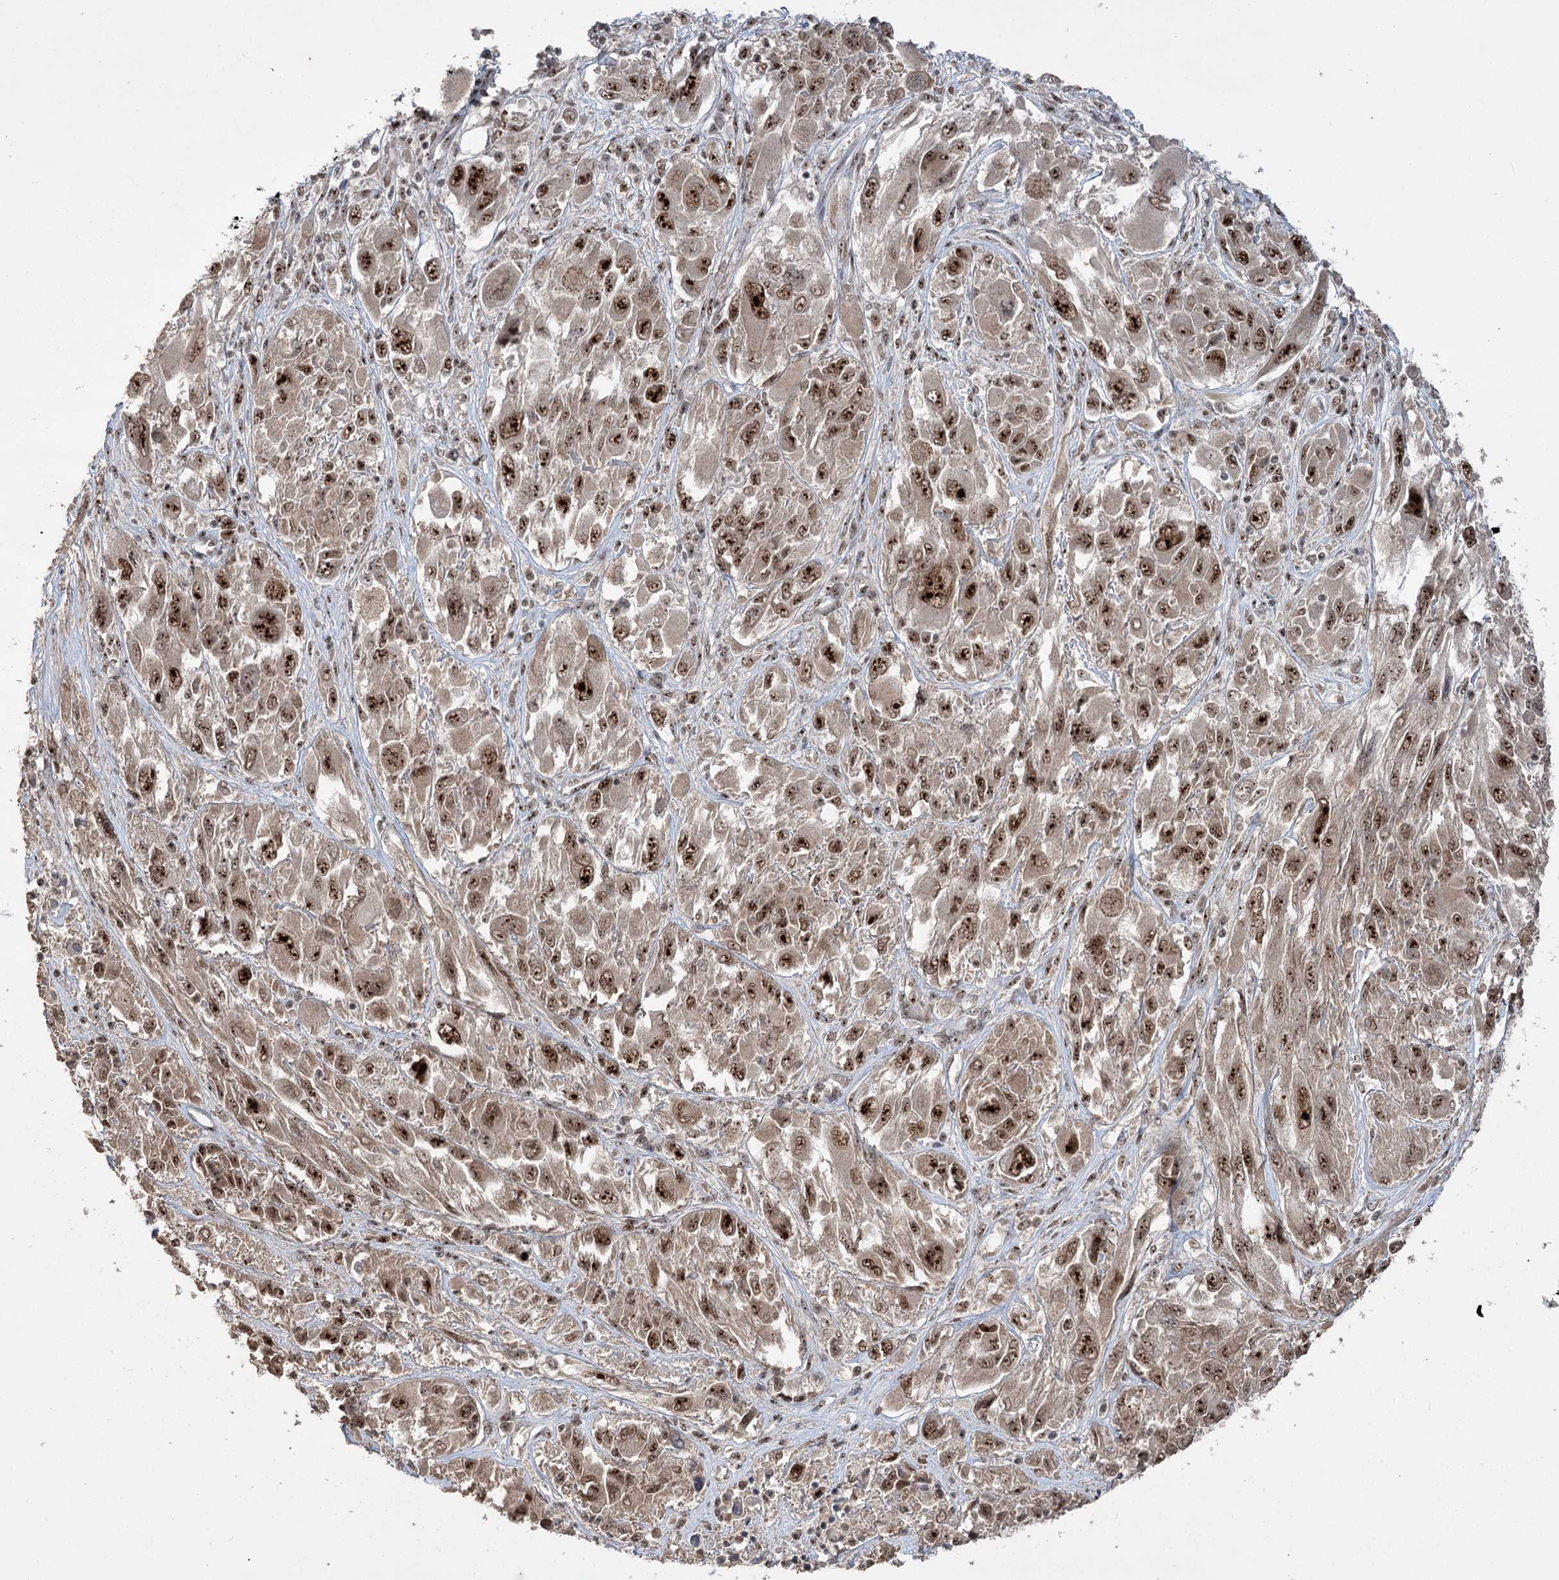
{"staining": {"intensity": "strong", "quantity": ">75%", "location": "nuclear"}, "tissue": "melanoma", "cell_type": "Tumor cells", "image_type": "cancer", "snomed": [{"axis": "morphology", "description": "Malignant melanoma, NOS"}, {"axis": "topography", "description": "Skin"}], "caption": "There is high levels of strong nuclear positivity in tumor cells of malignant melanoma, as demonstrated by immunohistochemical staining (brown color).", "gene": "ERCC3", "patient": {"sex": "female", "age": 91}}